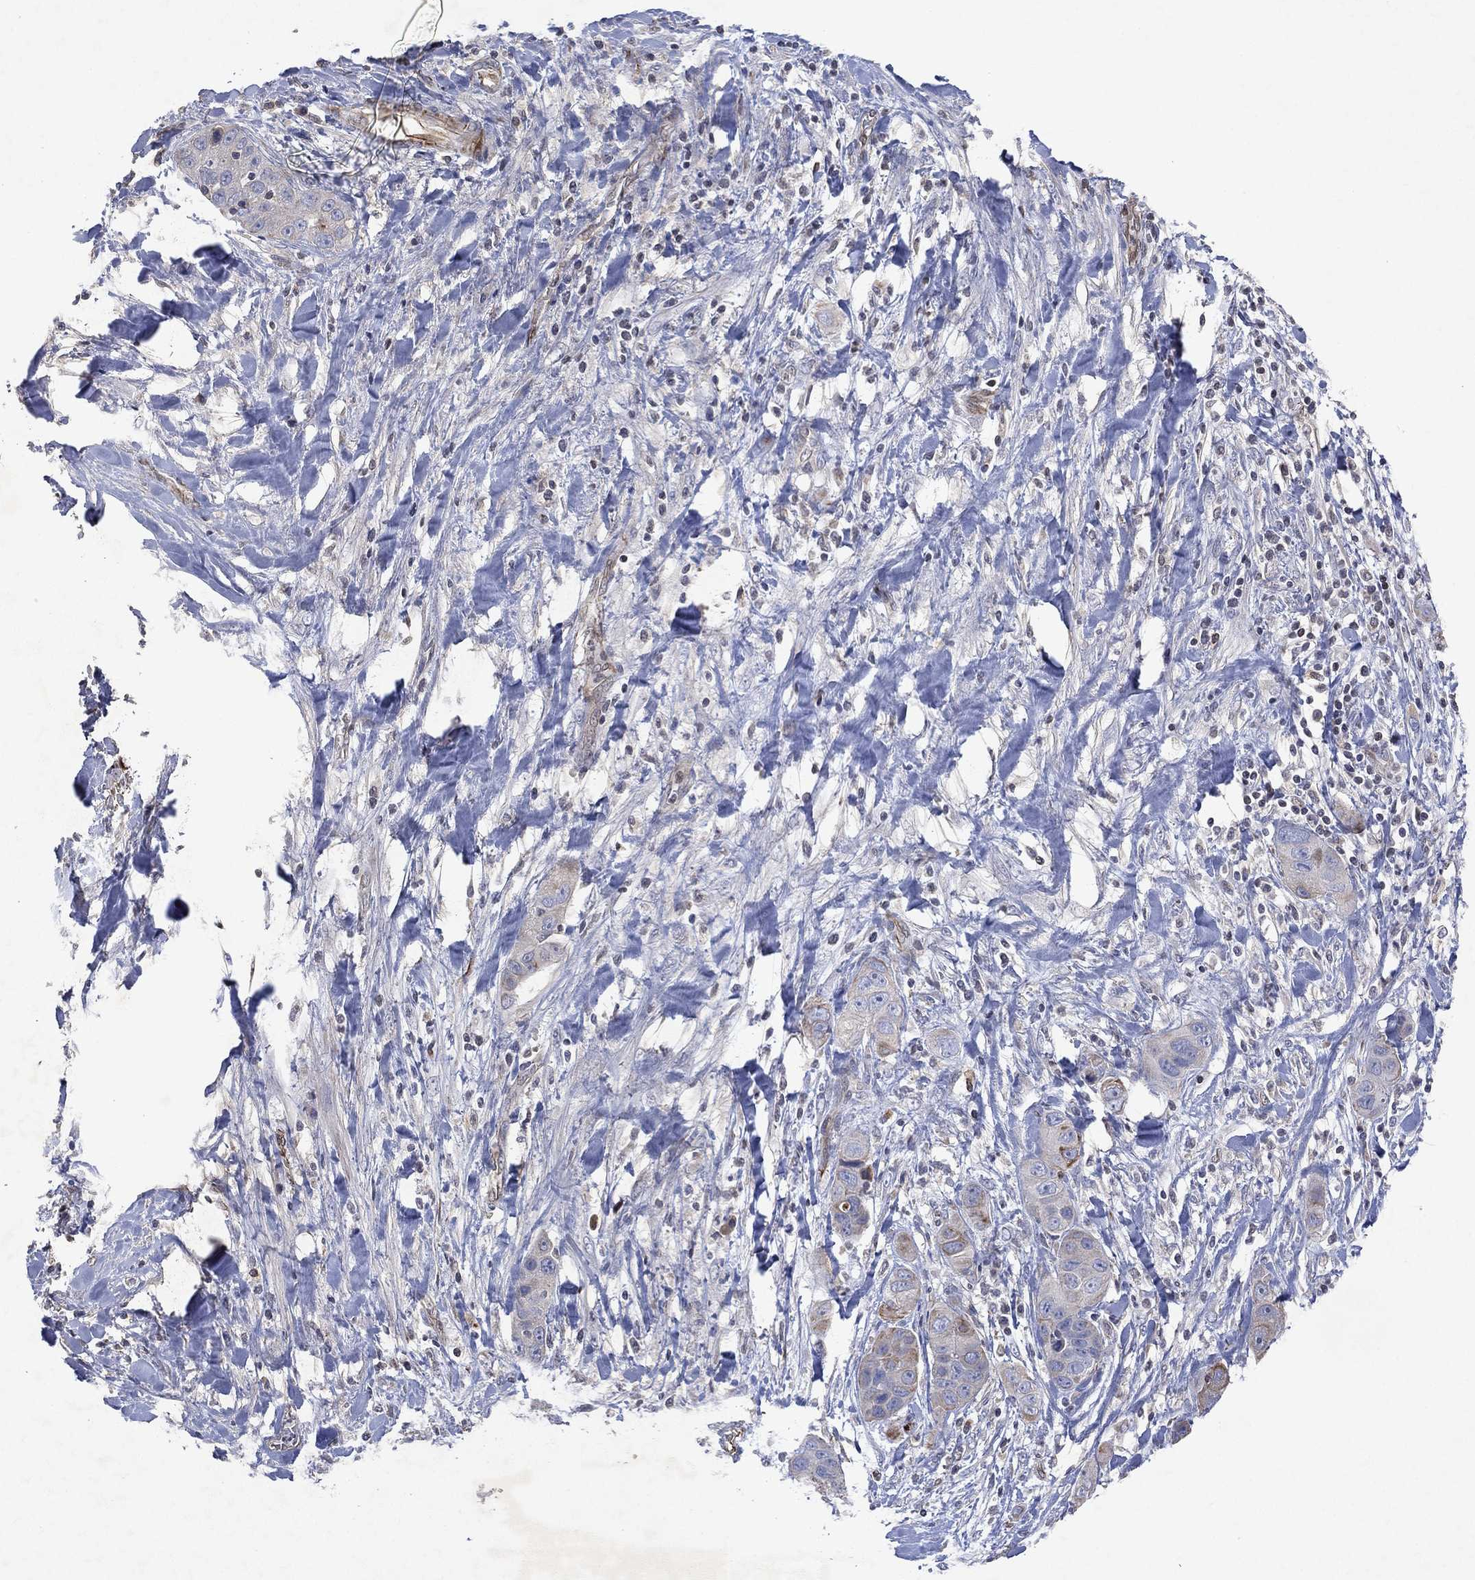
{"staining": {"intensity": "moderate", "quantity": "<25%", "location": "cytoplasmic/membranous"}, "tissue": "liver cancer", "cell_type": "Tumor cells", "image_type": "cancer", "snomed": [{"axis": "morphology", "description": "Cholangiocarcinoma"}, {"axis": "topography", "description": "Liver"}], "caption": "Protein expression analysis of human liver cholangiocarcinoma reveals moderate cytoplasmic/membranous staining in approximately <25% of tumor cells. (brown staining indicates protein expression, while blue staining denotes nuclei).", "gene": "FLI1", "patient": {"sex": "female", "age": 52}}